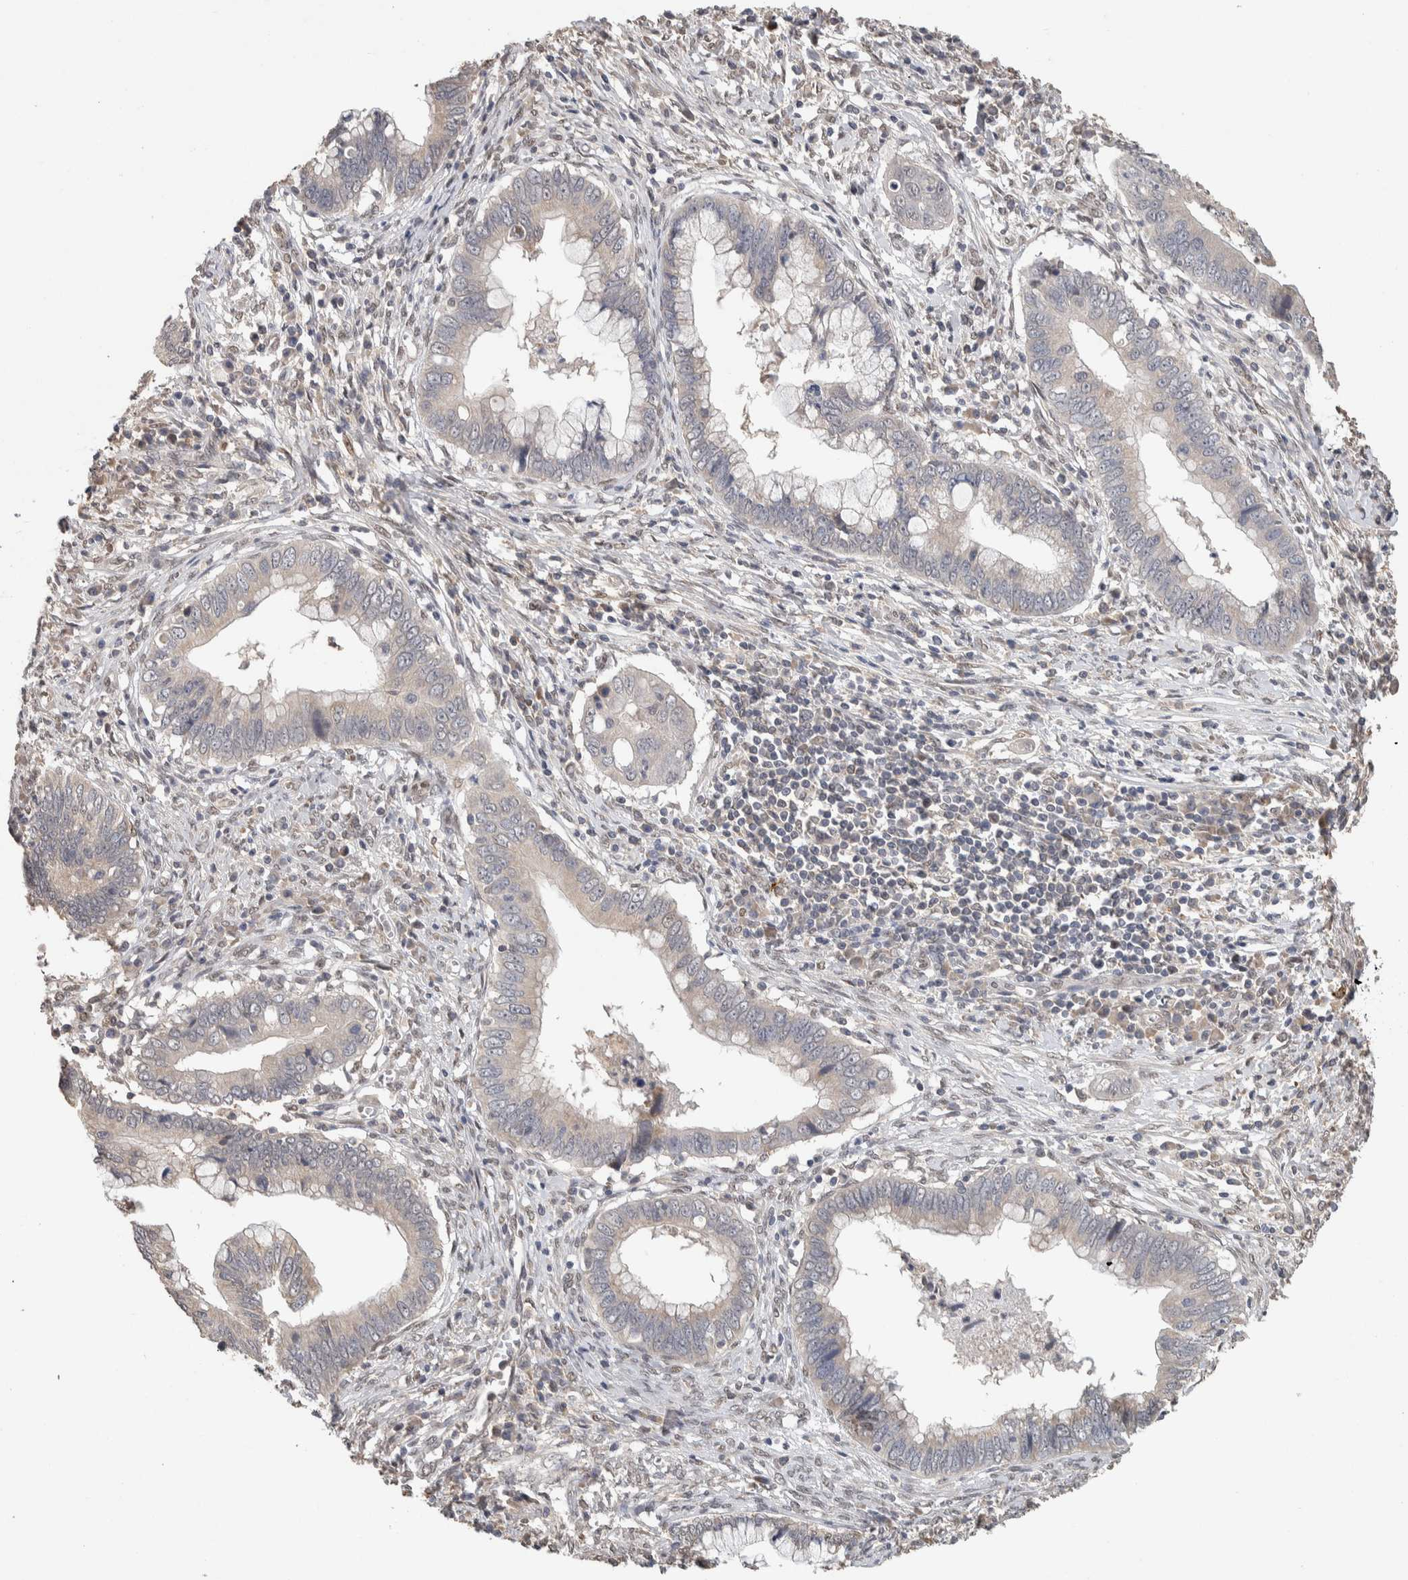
{"staining": {"intensity": "negative", "quantity": "none", "location": "none"}, "tissue": "cervical cancer", "cell_type": "Tumor cells", "image_type": "cancer", "snomed": [{"axis": "morphology", "description": "Adenocarcinoma, NOS"}, {"axis": "topography", "description": "Cervix"}], "caption": "This is a image of immunohistochemistry staining of adenocarcinoma (cervical), which shows no expression in tumor cells. (DAB (3,3'-diaminobenzidine) immunohistochemistry (IHC) visualized using brightfield microscopy, high magnification).", "gene": "CYSRT1", "patient": {"sex": "female", "age": 44}}